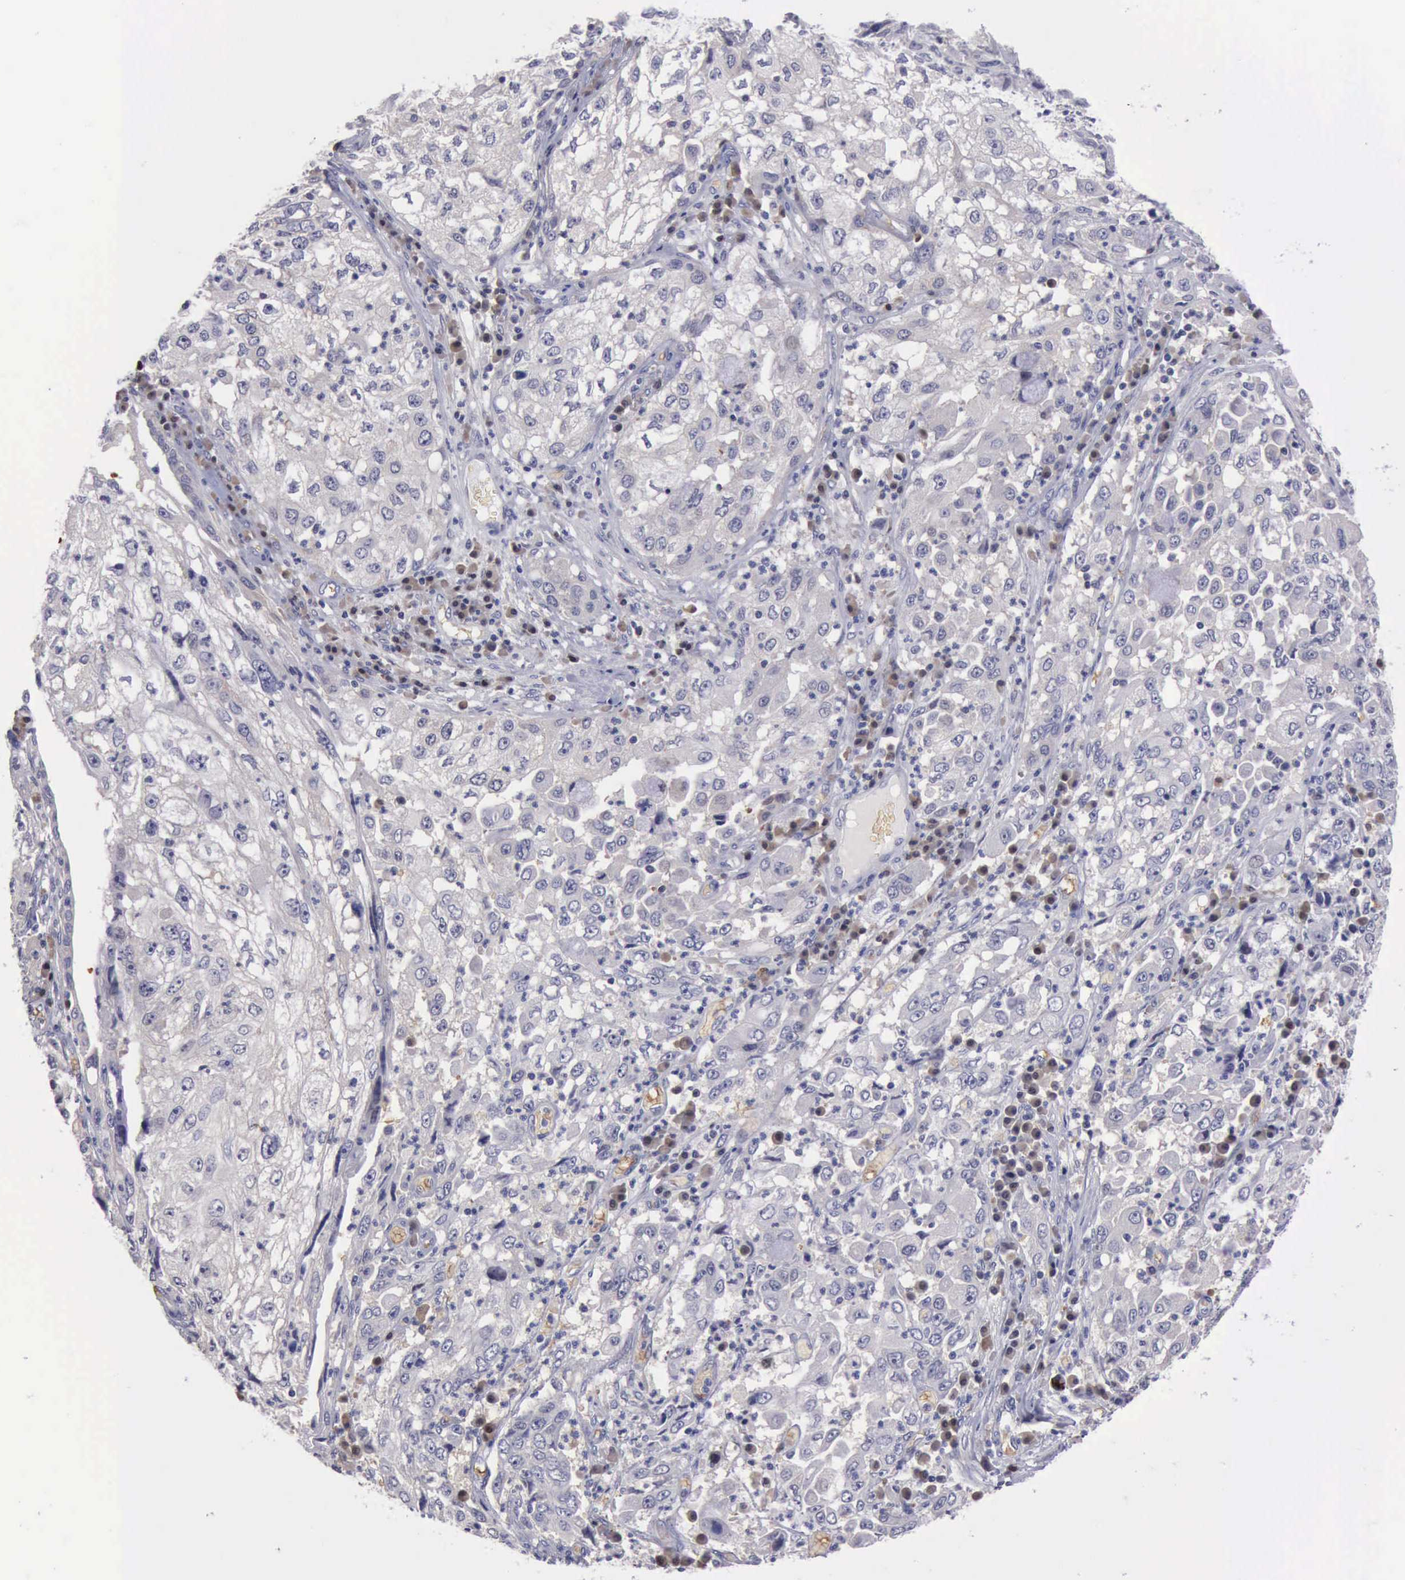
{"staining": {"intensity": "negative", "quantity": "none", "location": "none"}, "tissue": "cervical cancer", "cell_type": "Tumor cells", "image_type": "cancer", "snomed": [{"axis": "morphology", "description": "Squamous cell carcinoma, NOS"}, {"axis": "topography", "description": "Cervix"}], "caption": "This image is of squamous cell carcinoma (cervical) stained with immunohistochemistry to label a protein in brown with the nuclei are counter-stained blue. There is no positivity in tumor cells.", "gene": "CEP128", "patient": {"sex": "female", "age": 36}}